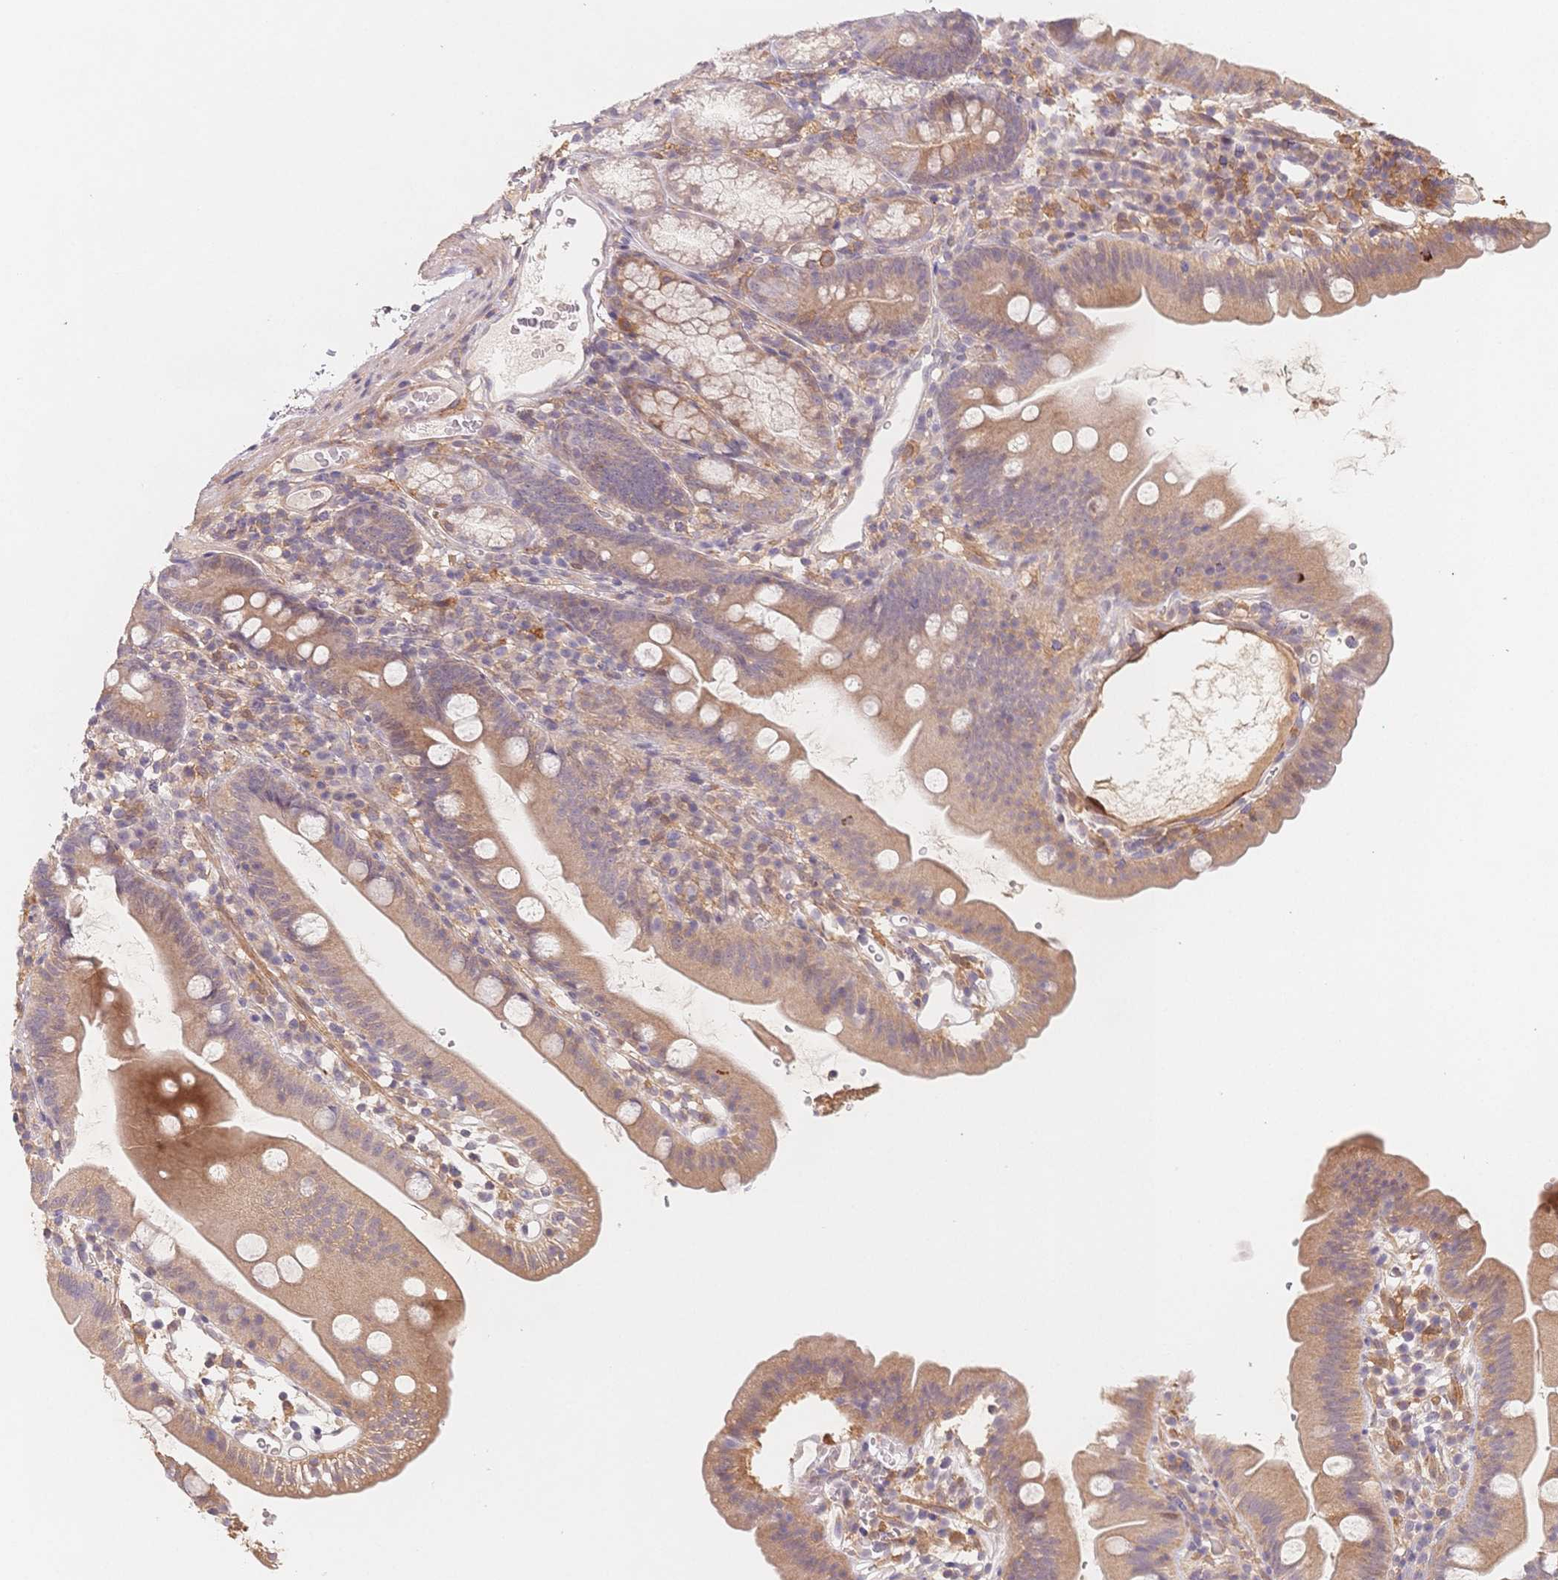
{"staining": {"intensity": "moderate", "quantity": ">75%", "location": "cytoplasmic/membranous"}, "tissue": "duodenum", "cell_type": "Glandular cells", "image_type": "normal", "snomed": [{"axis": "morphology", "description": "Normal tissue, NOS"}, {"axis": "topography", "description": "Duodenum"}], "caption": "Immunohistochemistry (IHC) image of normal duodenum: duodenum stained using immunohistochemistry shows medium levels of moderate protein expression localized specifically in the cytoplasmic/membranous of glandular cells, appearing as a cytoplasmic/membranous brown color.", "gene": "C12orf75", "patient": {"sex": "female", "age": 67}}